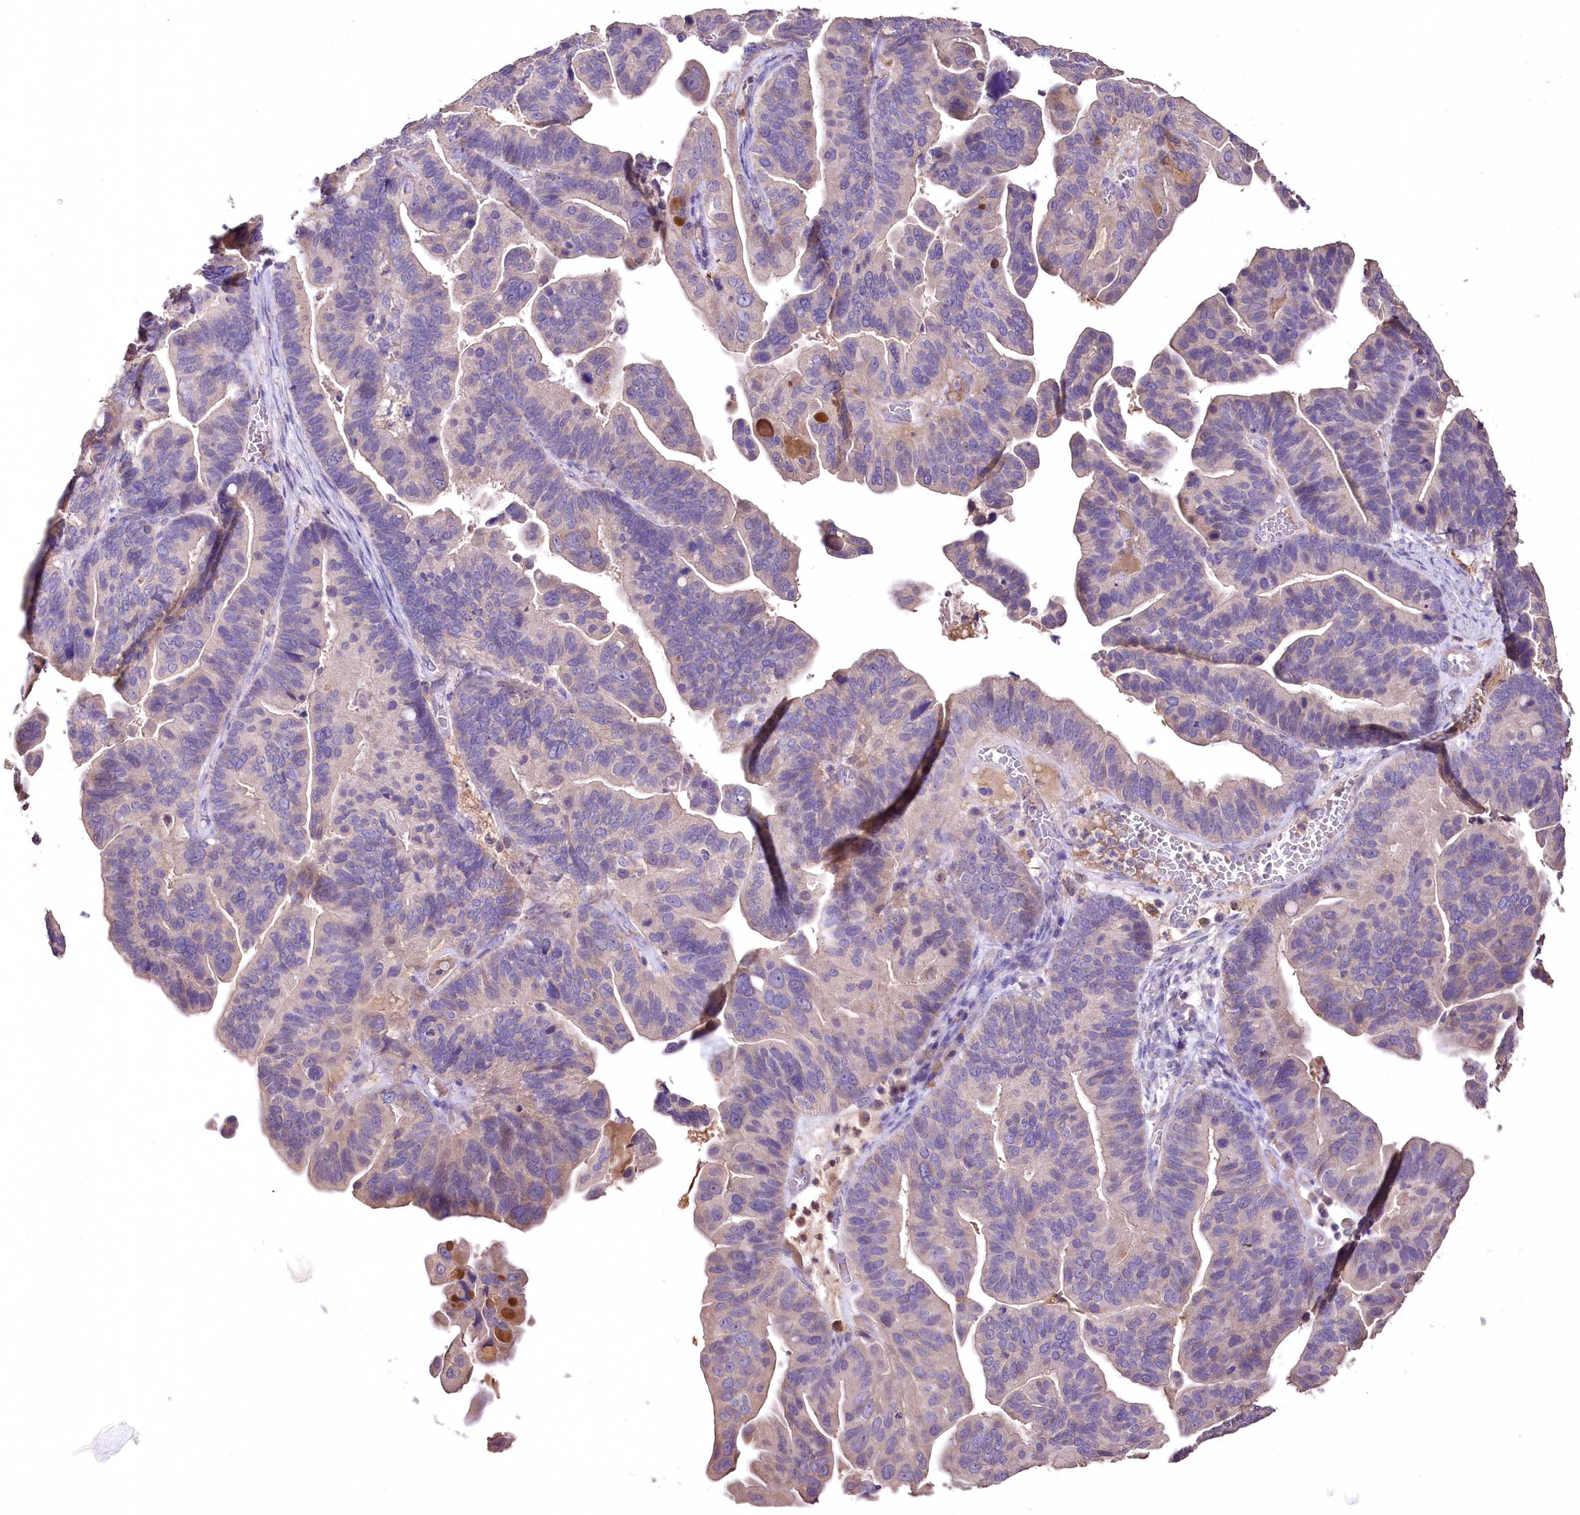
{"staining": {"intensity": "weak", "quantity": "<25%", "location": "cytoplasmic/membranous"}, "tissue": "ovarian cancer", "cell_type": "Tumor cells", "image_type": "cancer", "snomed": [{"axis": "morphology", "description": "Cystadenocarcinoma, serous, NOS"}, {"axis": "topography", "description": "Ovary"}], "caption": "DAB immunohistochemical staining of ovarian serous cystadenocarcinoma demonstrates no significant expression in tumor cells. (DAB immunohistochemistry (IHC), high magnification).", "gene": "PCYOX1L", "patient": {"sex": "female", "age": 56}}